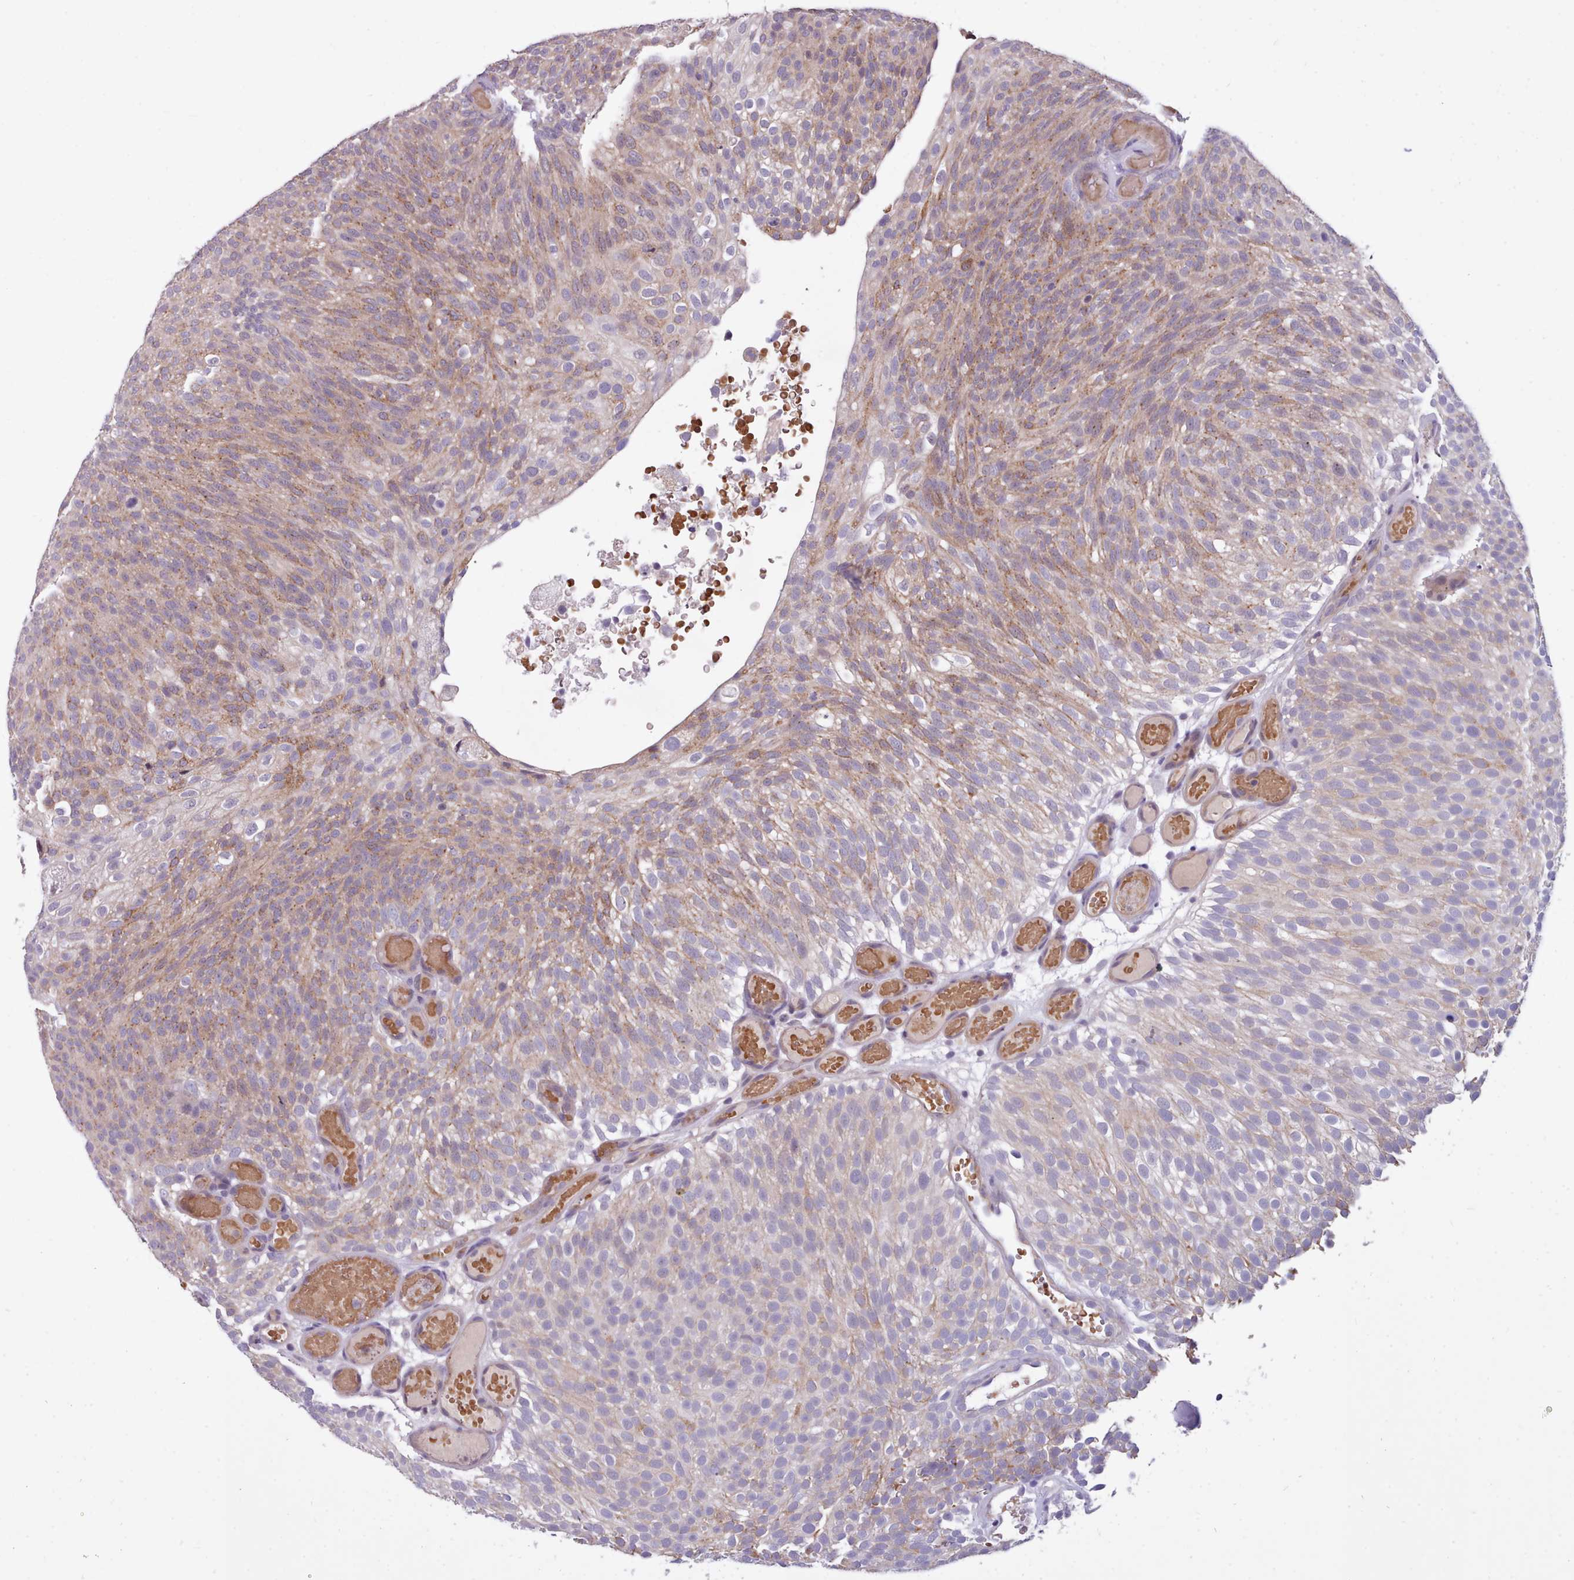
{"staining": {"intensity": "moderate", "quantity": "25%-75%", "location": "cytoplasmic/membranous"}, "tissue": "urothelial cancer", "cell_type": "Tumor cells", "image_type": "cancer", "snomed": [{"axis": "morphology", "description": "Urothelial carcinoma, Low grade"}, {"axis": "topography", "description": "Urinary bladder"}], "caption": "Urothelial cancer stained with a protein marker shows moderate staining in tumor cells.", "gene": "KCTD16", "patient": {"sex": "male", "age": 78}}